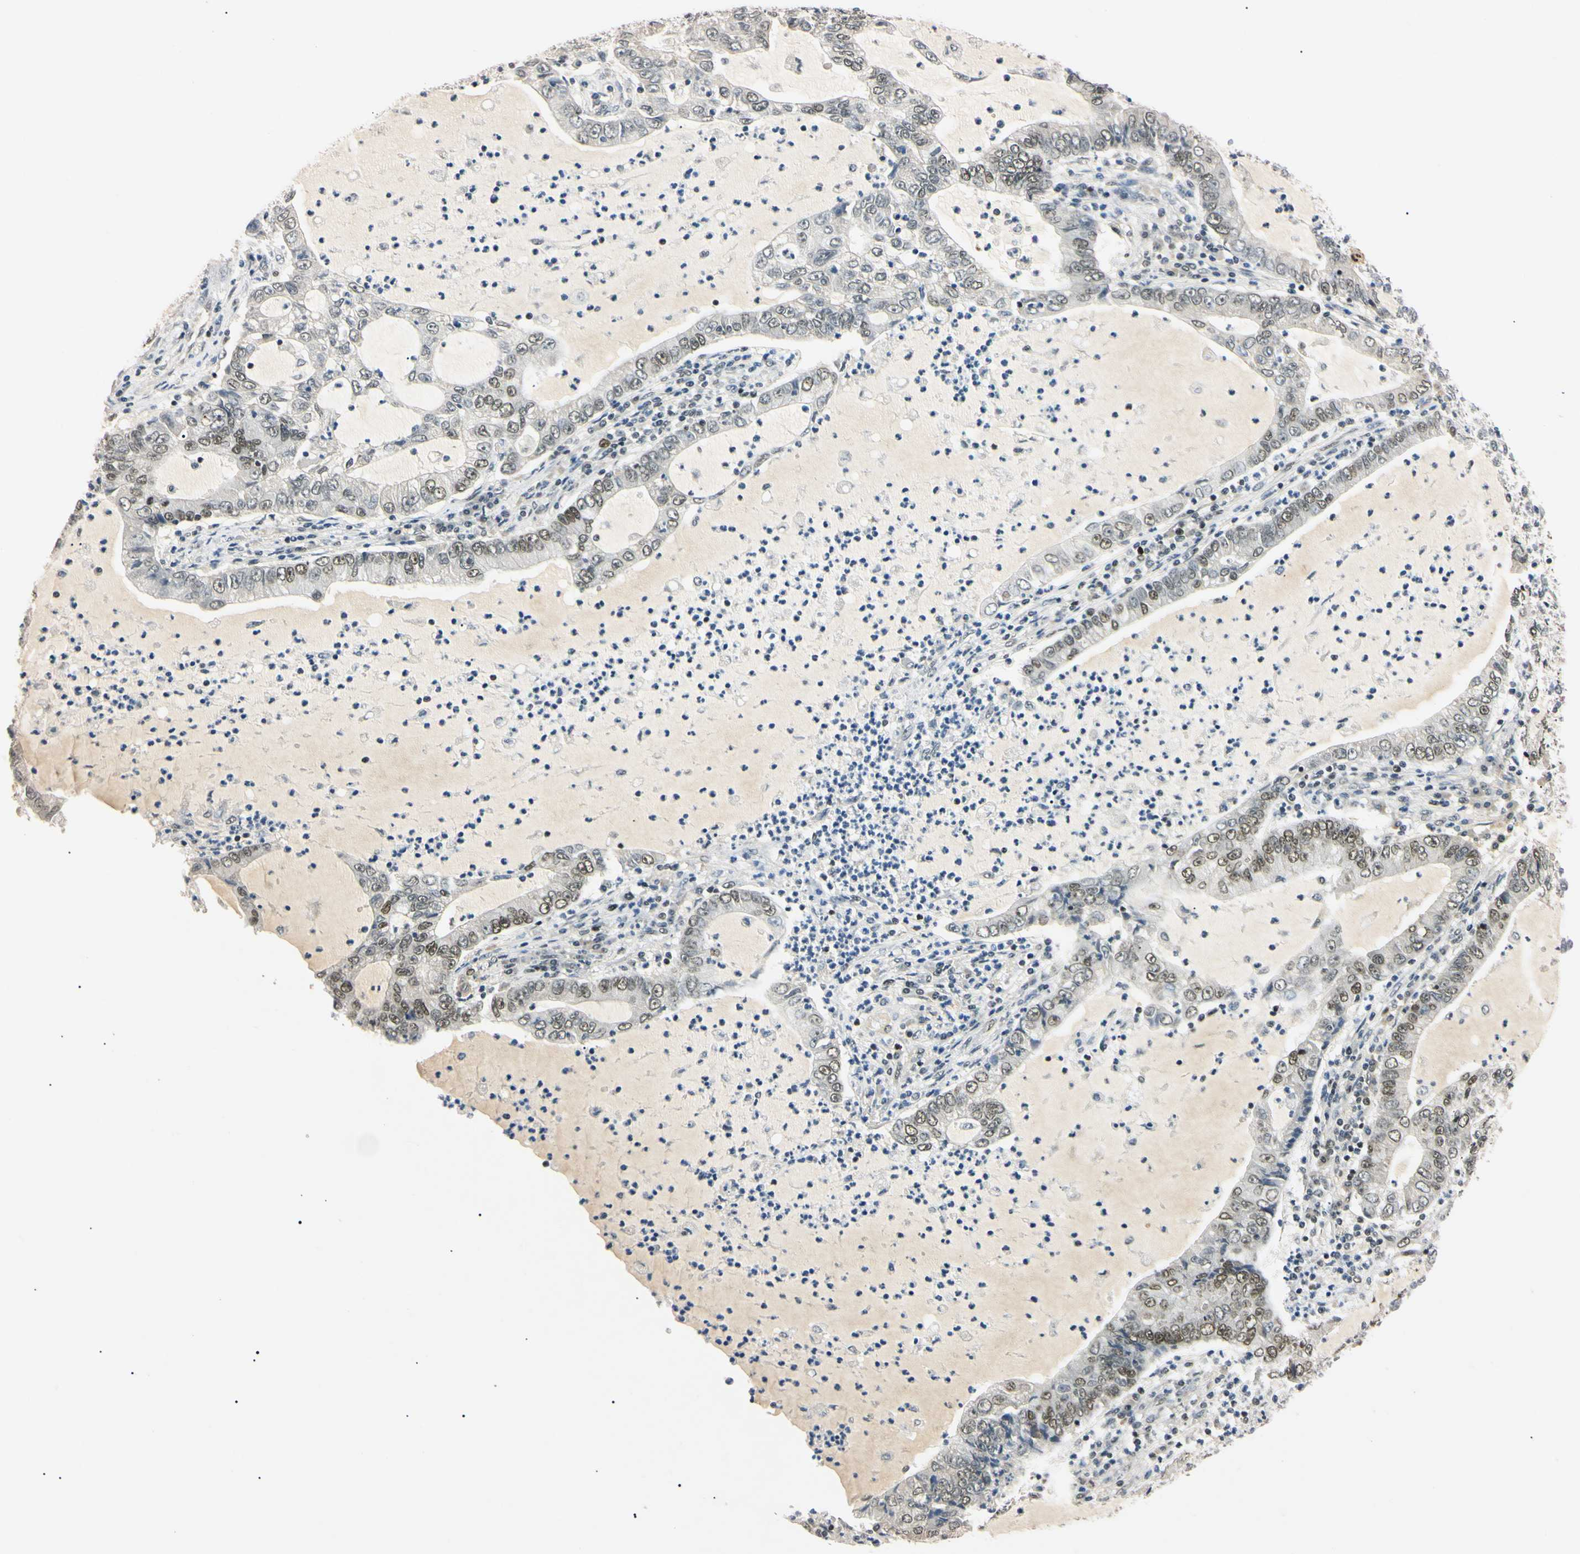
{"staining": {"intensity": "moderate", "quantity": "<25%", "location": "nuclear"}, "tissue": "lung cancer", "cell_type": "Tumor cells", "image_type": "cancer", "snomed": [{"axis": "morphology", "description": "Adenocarcinoma, NOS"}, {"axis": "topography", "description": "Lung"}], "caption": "There is low levels of moderate nuclear expression in tumor cells of lung cancer (adenocarcinoma), as demonstrated by immunohistochemical staining (brown color).", "gene": "SMARCA5", "patient": {"sex": "female", "age": 51}}